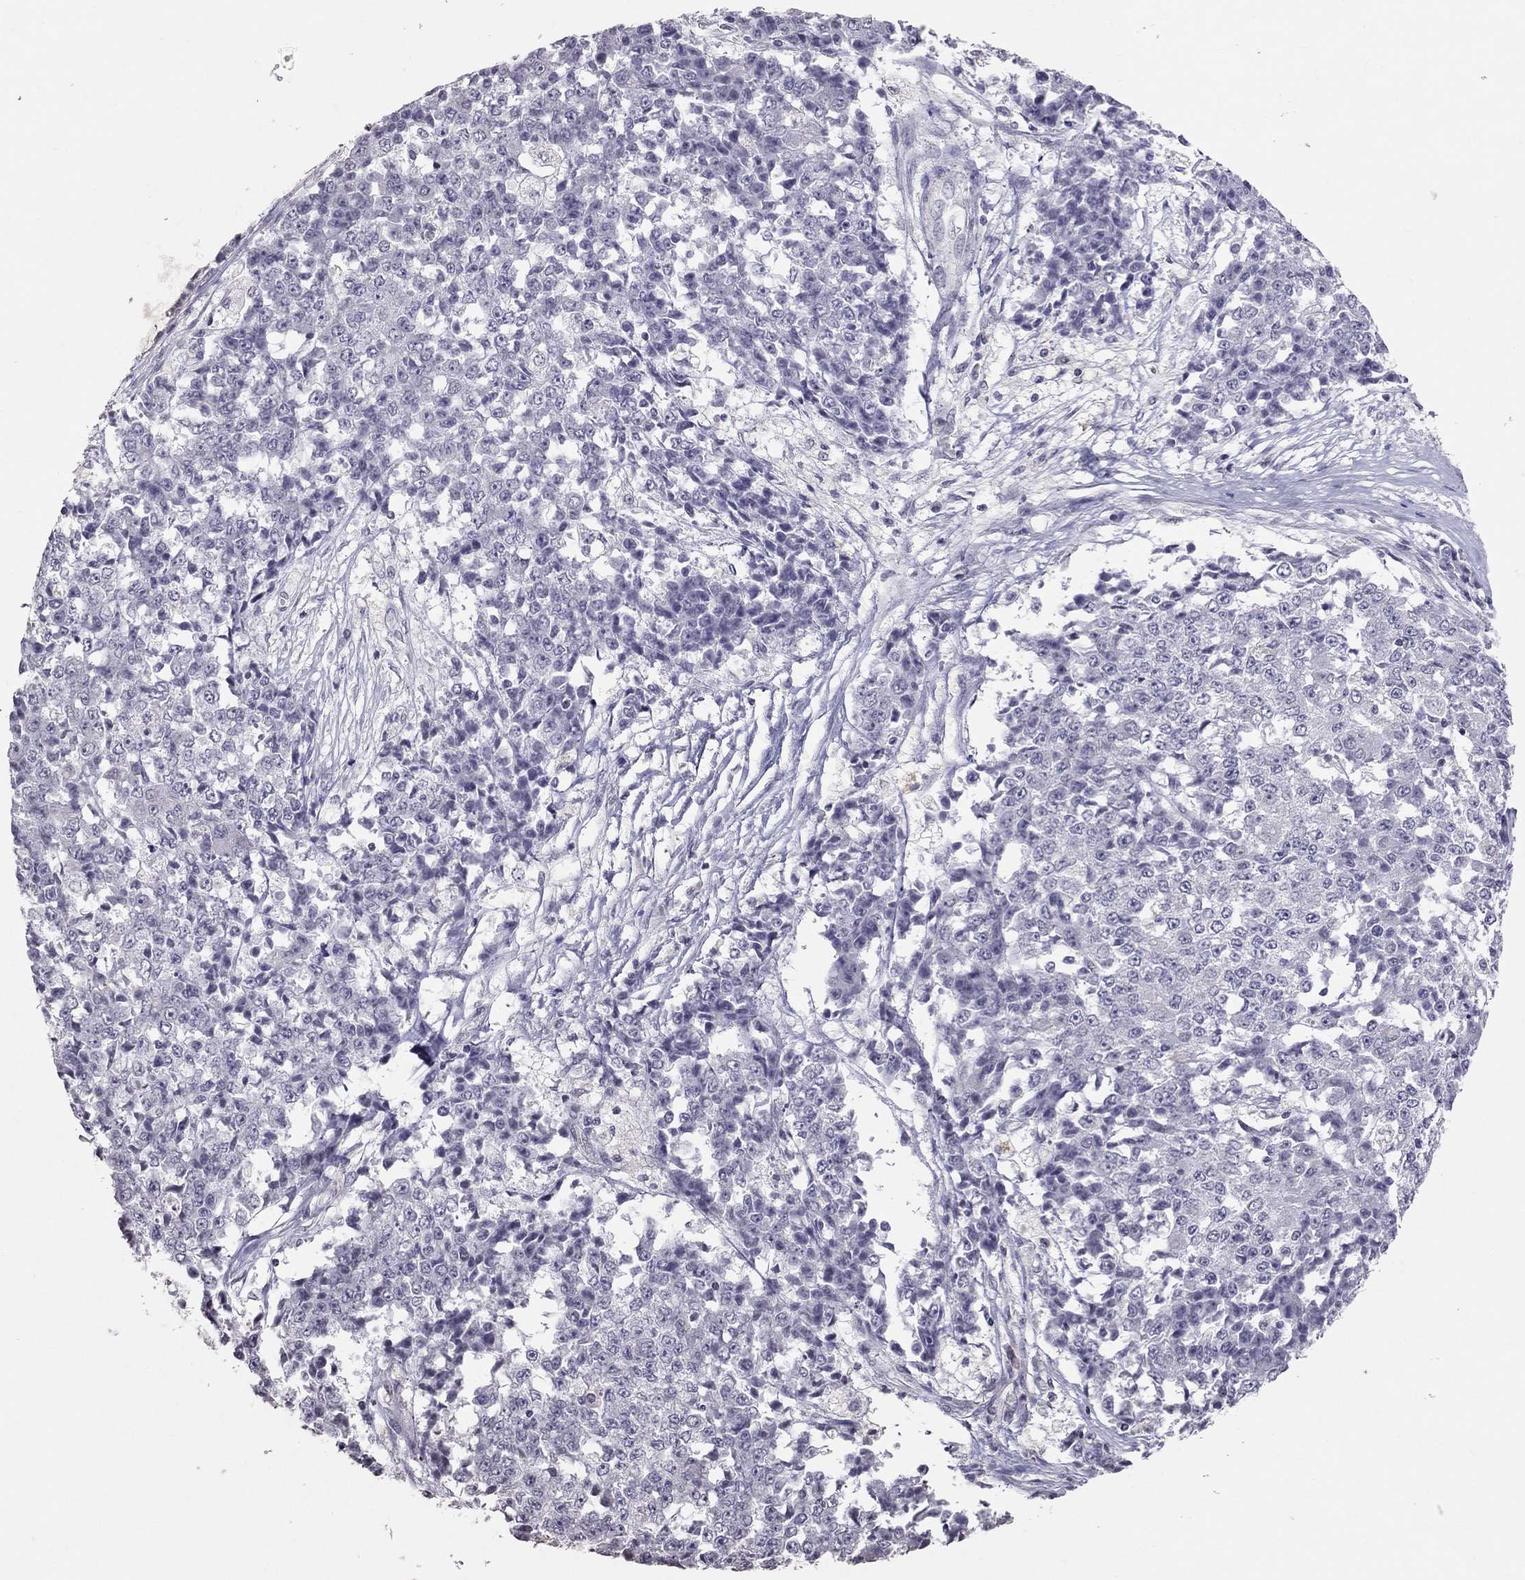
{"staining": {"intensity": "negative", "quantity": "none", "location": "none"}, "tissue": "ovarian cancer", "cell_type": "Tumor cells", "image_type": "cancer", "snomed": [{"axis": "morphology", "description": "Carcinoma, endometroid"}, {"axis": "topography", "description": "Ovary"}], "caption": "Immunohistochemical staining of ovarian cancer (endometroid carcinoma) displays no significant staining in tumor cells. (Brightfield microscopy of DAB (3,3'-diaminobenzidine) IHC at high magnification).", "gene": "TSHB", "patient": {"sex": "female", "age": 42}}